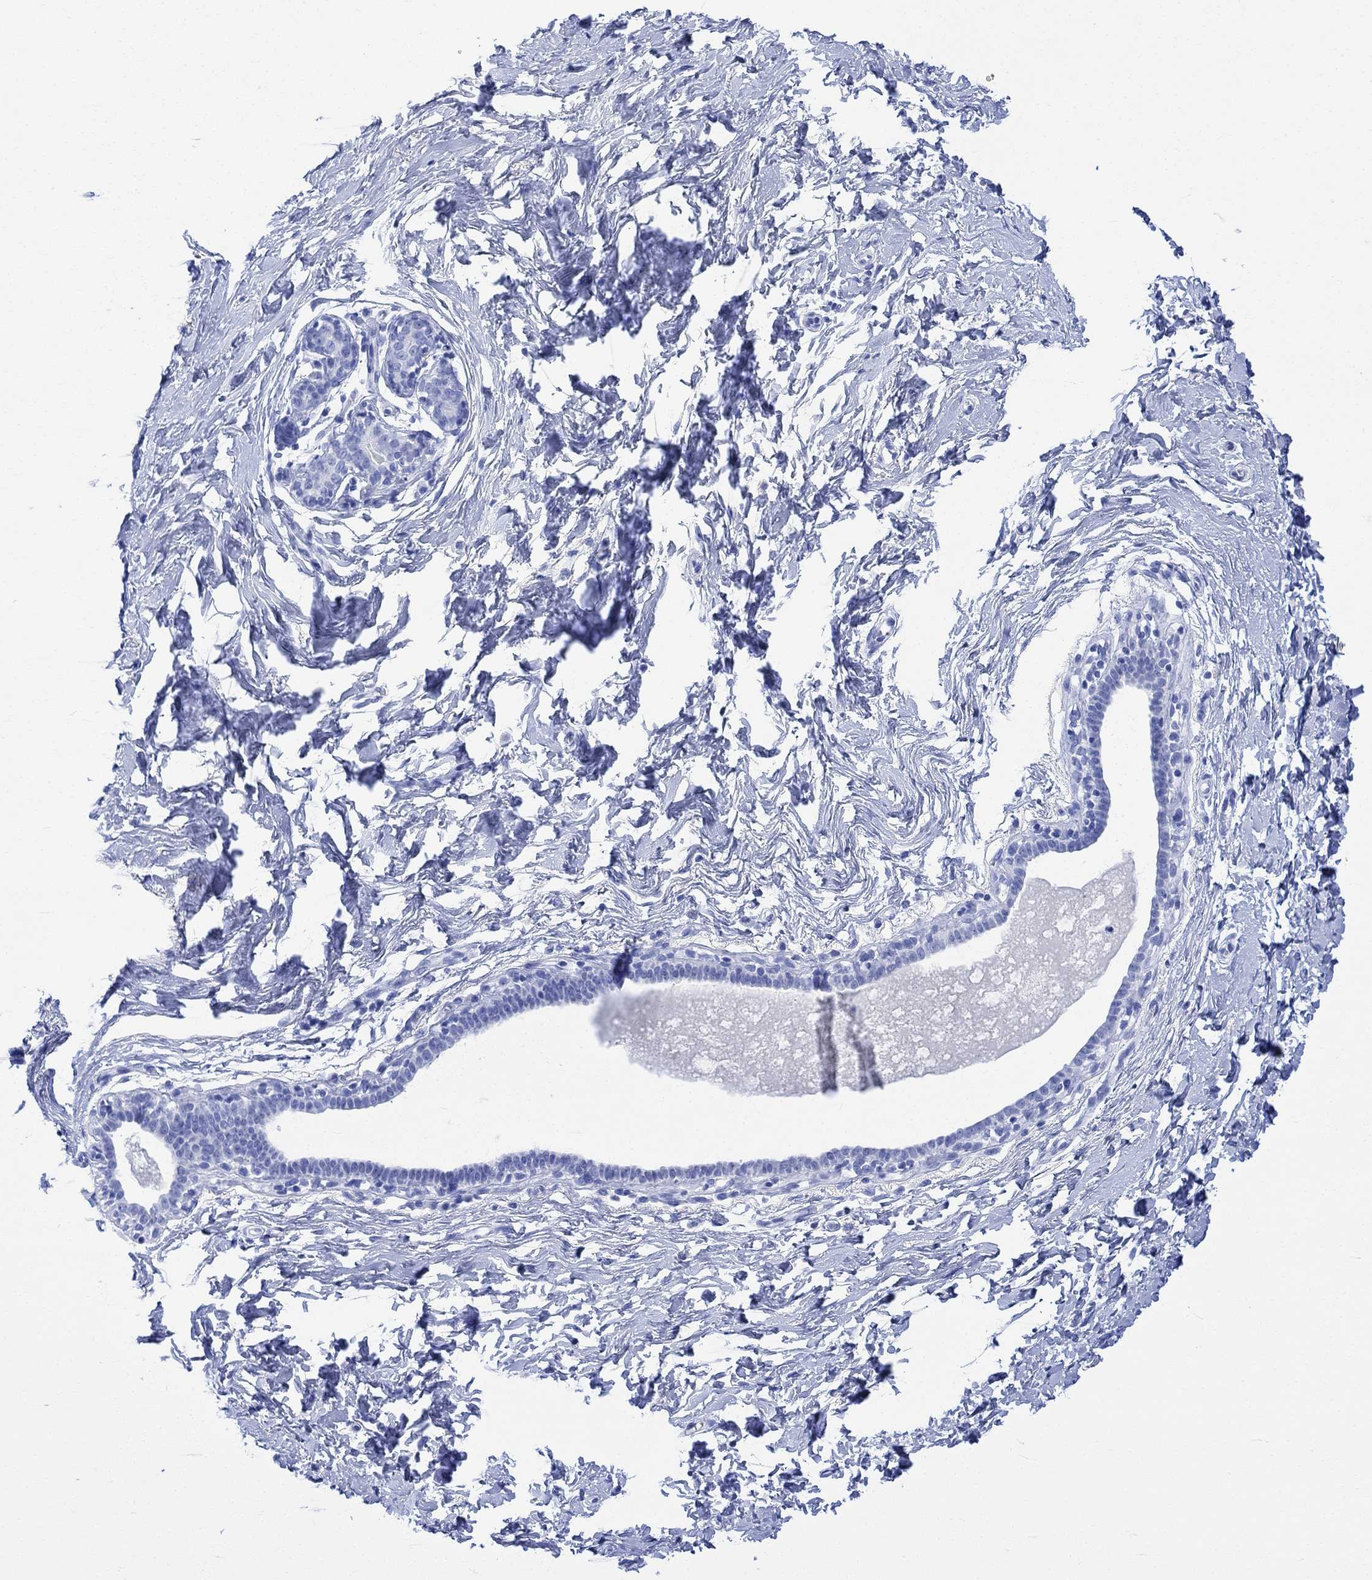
{"staining": {"intensity": "negative", "quantity": "none", "location": "none"}, "tissue": "breast", "cell_type": "Adipocytes", "image_type": "normal", "snomed": [{"axis": "morphology", "description": "Normal tissue, NOS"}, {"axis": "topography", "description": "Breast"}], "caption": "Immunohistochemistry (IHC) histopathology image of unremarkable human breast stained for a protein (brown), which displays no expression in adipocytes.", "gene": "CELF4", "patient": {"sex": "female", "age": 37}}